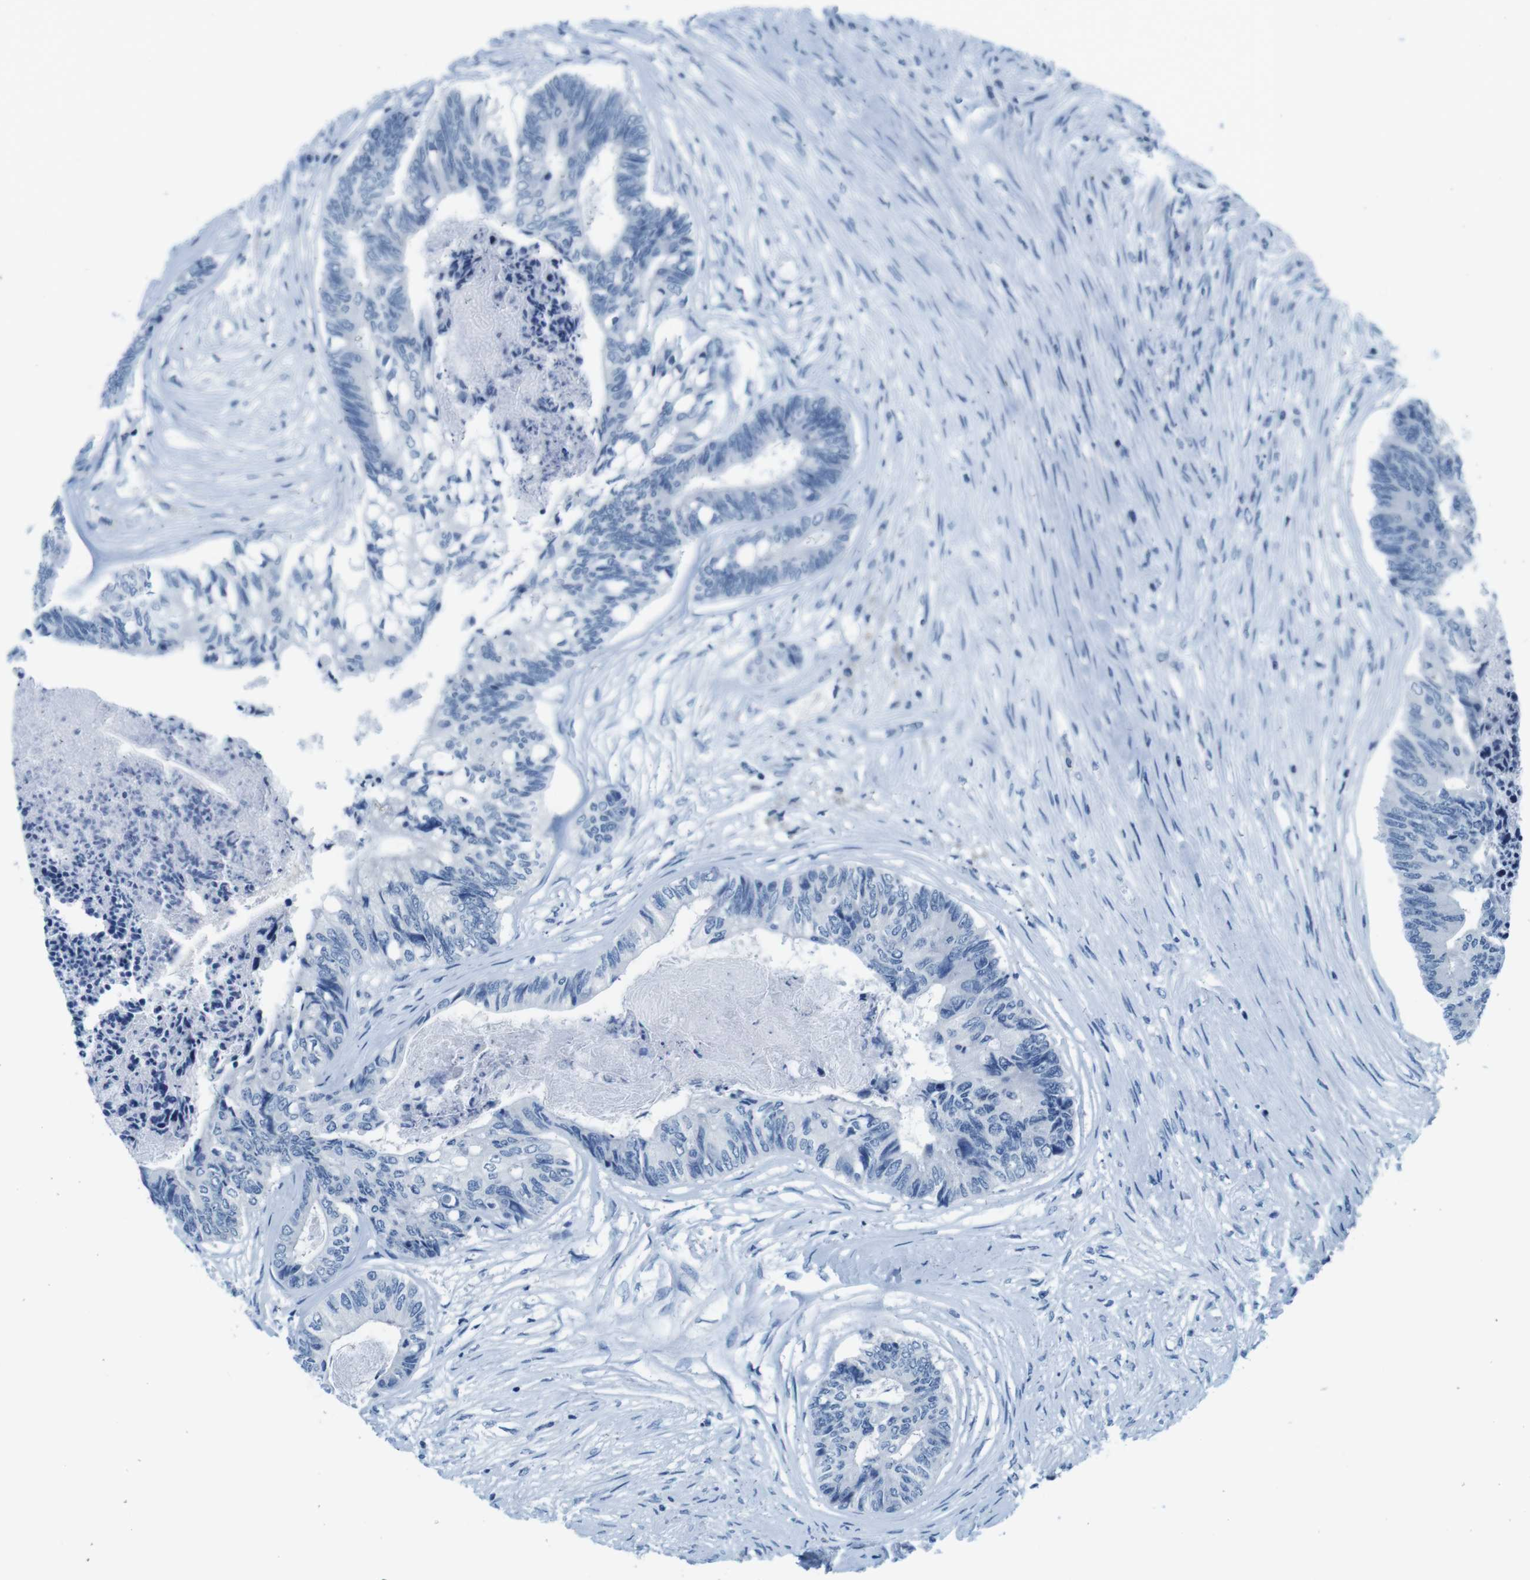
{"staining": {"intensity": "negative", "quantity": "none", "location": "none"}, "tissue": "colorectal cancer", "cell_type": "Tumor cells", "image_type": "cancer", "snomed": [{"axis": "morphology", "description": "Adenocarcinoma, NOS"}, {"axis": "topography", "description": "Rectum"}], "caption": "Colorectal cancer (adenocarcinoma) stained for a protein using immunohistochemistry demonstrates no staining tumor cells.", "gene": "EIF2B5", "patient": {"sex": "male", "age": 63}}